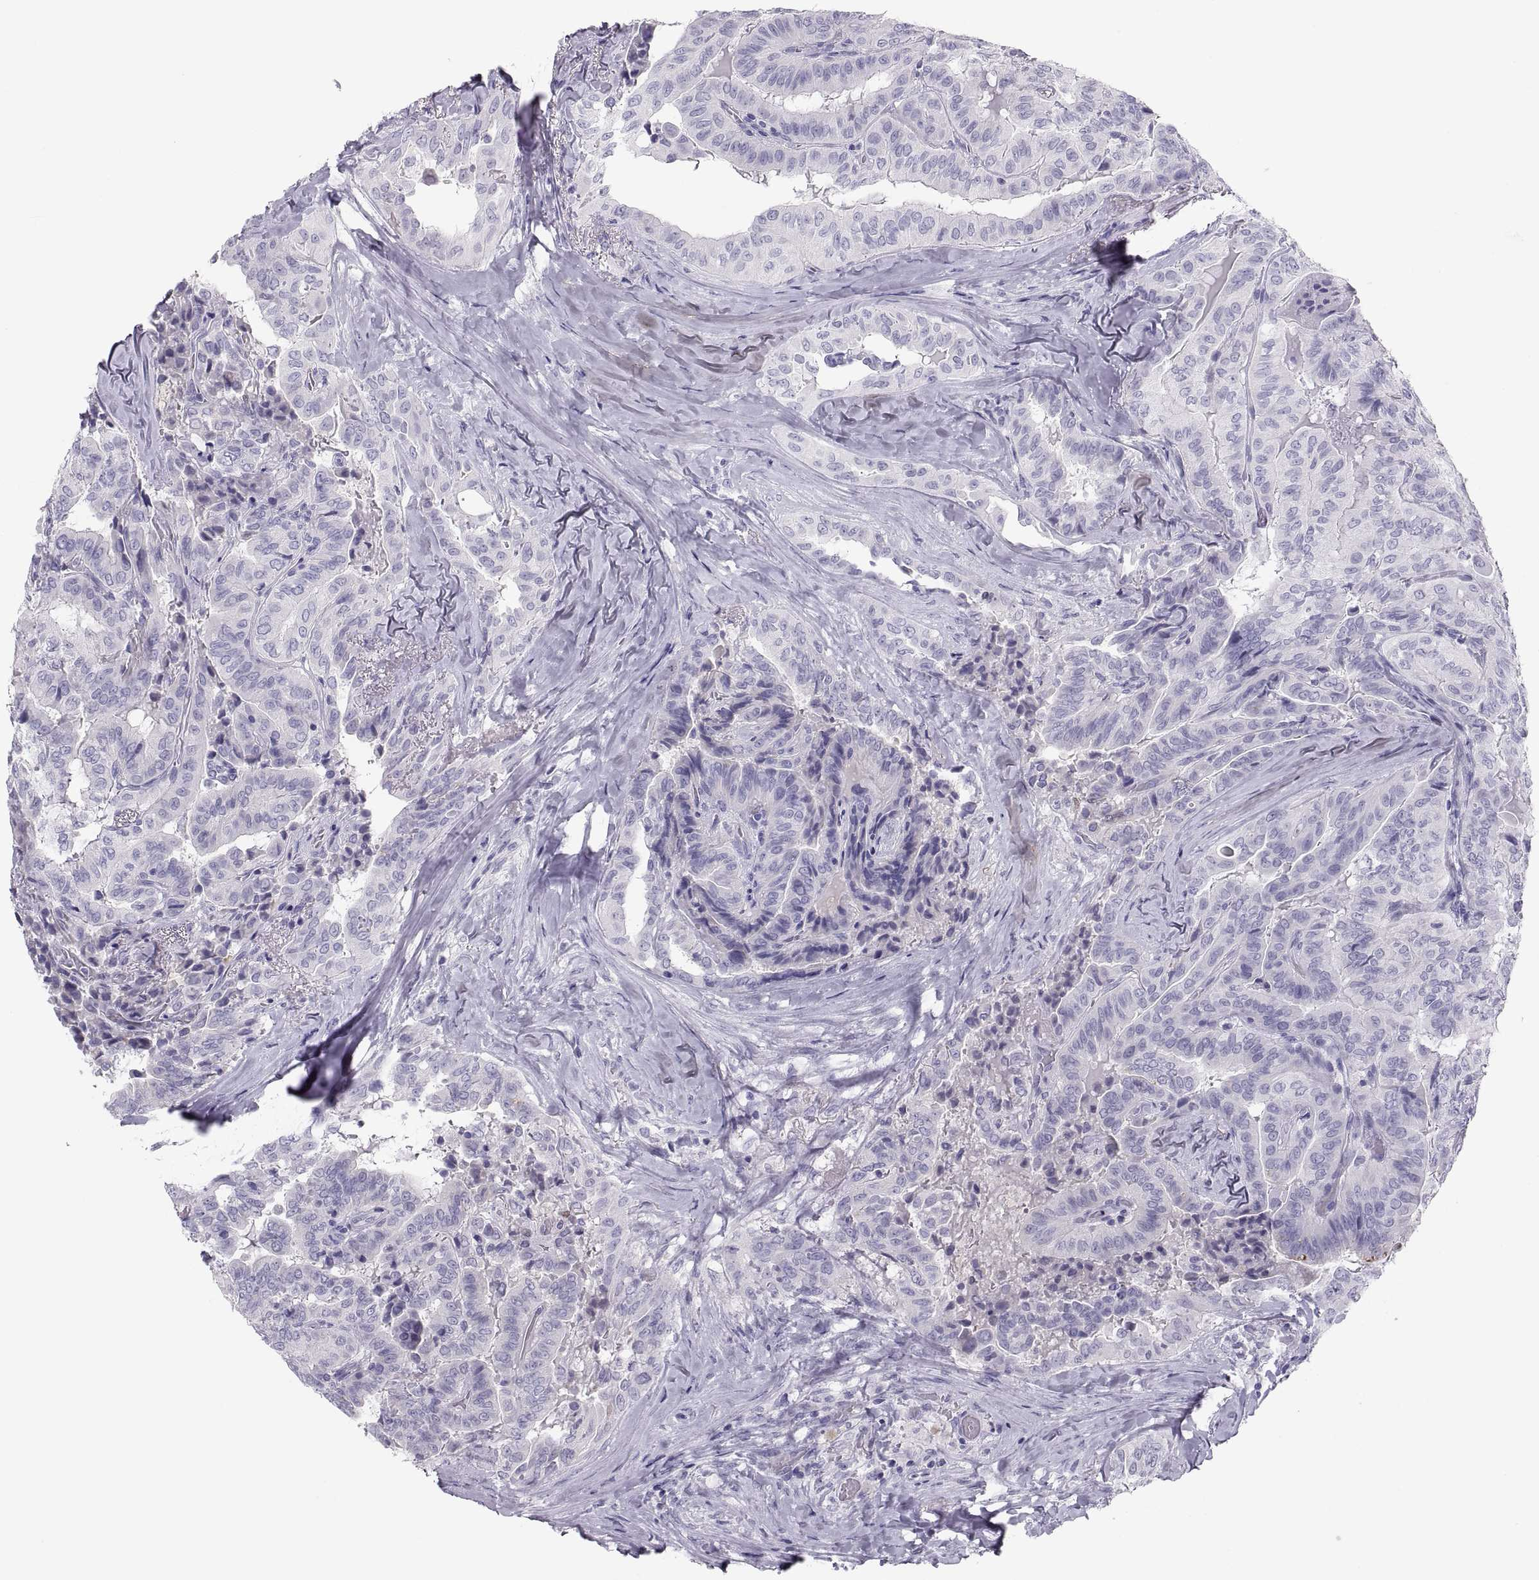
{"staining": {"intensity": "weak", "quantity": "<25%", "location": "cytoplasmic/membranous"}, "tissue": "thyroid cancer", "cell_type": "Tumor cells", "image_type": "cancer", "snomed": [{"axis": "morphology", "description": "Papillary adenocarcinoma, NOS"}, {"axis": "topography", "description": "Thyroid gland"}], "caption": "This is an IHC photomicrograph of thyroid cancer. There is no staining in tumor cells.", "gene": "MAGEB2", "patient": {"sex": "female", "age": 68}}